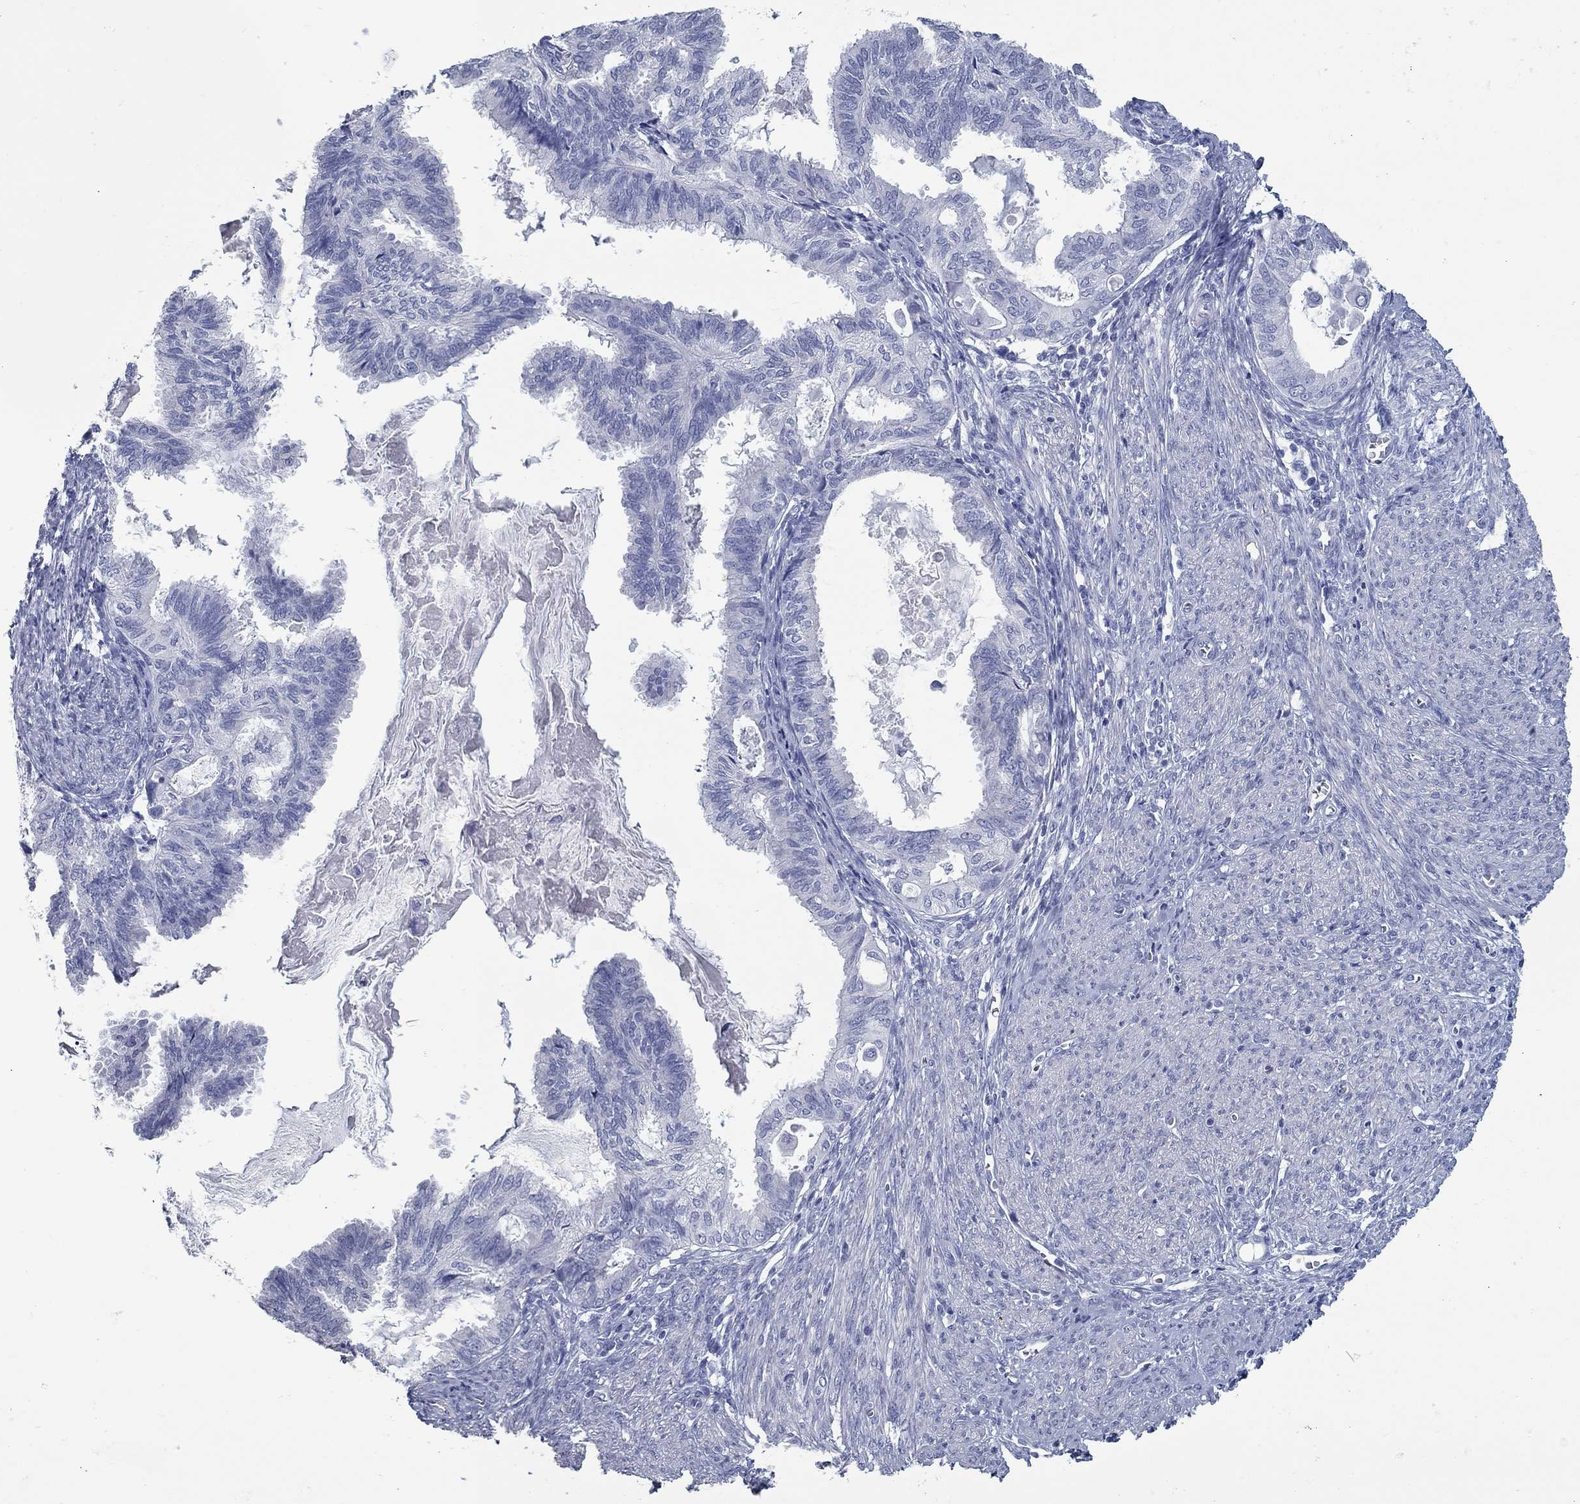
{"staining": {"intensity": "negative", "quantity": "none", "location": "none"}, "tissue": "endometrial cancer", "cell_type": "Tumor cells", "image_type": "cancer", "snomed": [{"axis": "morphology", "description": "Adenocarcinoma, NOS"}, {"axis": "topography", "description": "Endometrium"}], "caption": "An image of adenocarcinoma (endometrial) stained for a protein reveals no brown staining in tumor cells. (DAB immunohistochemistry (IHC) visualized using brightfield microscopy, high magnification).", "gene": "KIRREL2", "patient": {"sex": "female", "age": 86}}